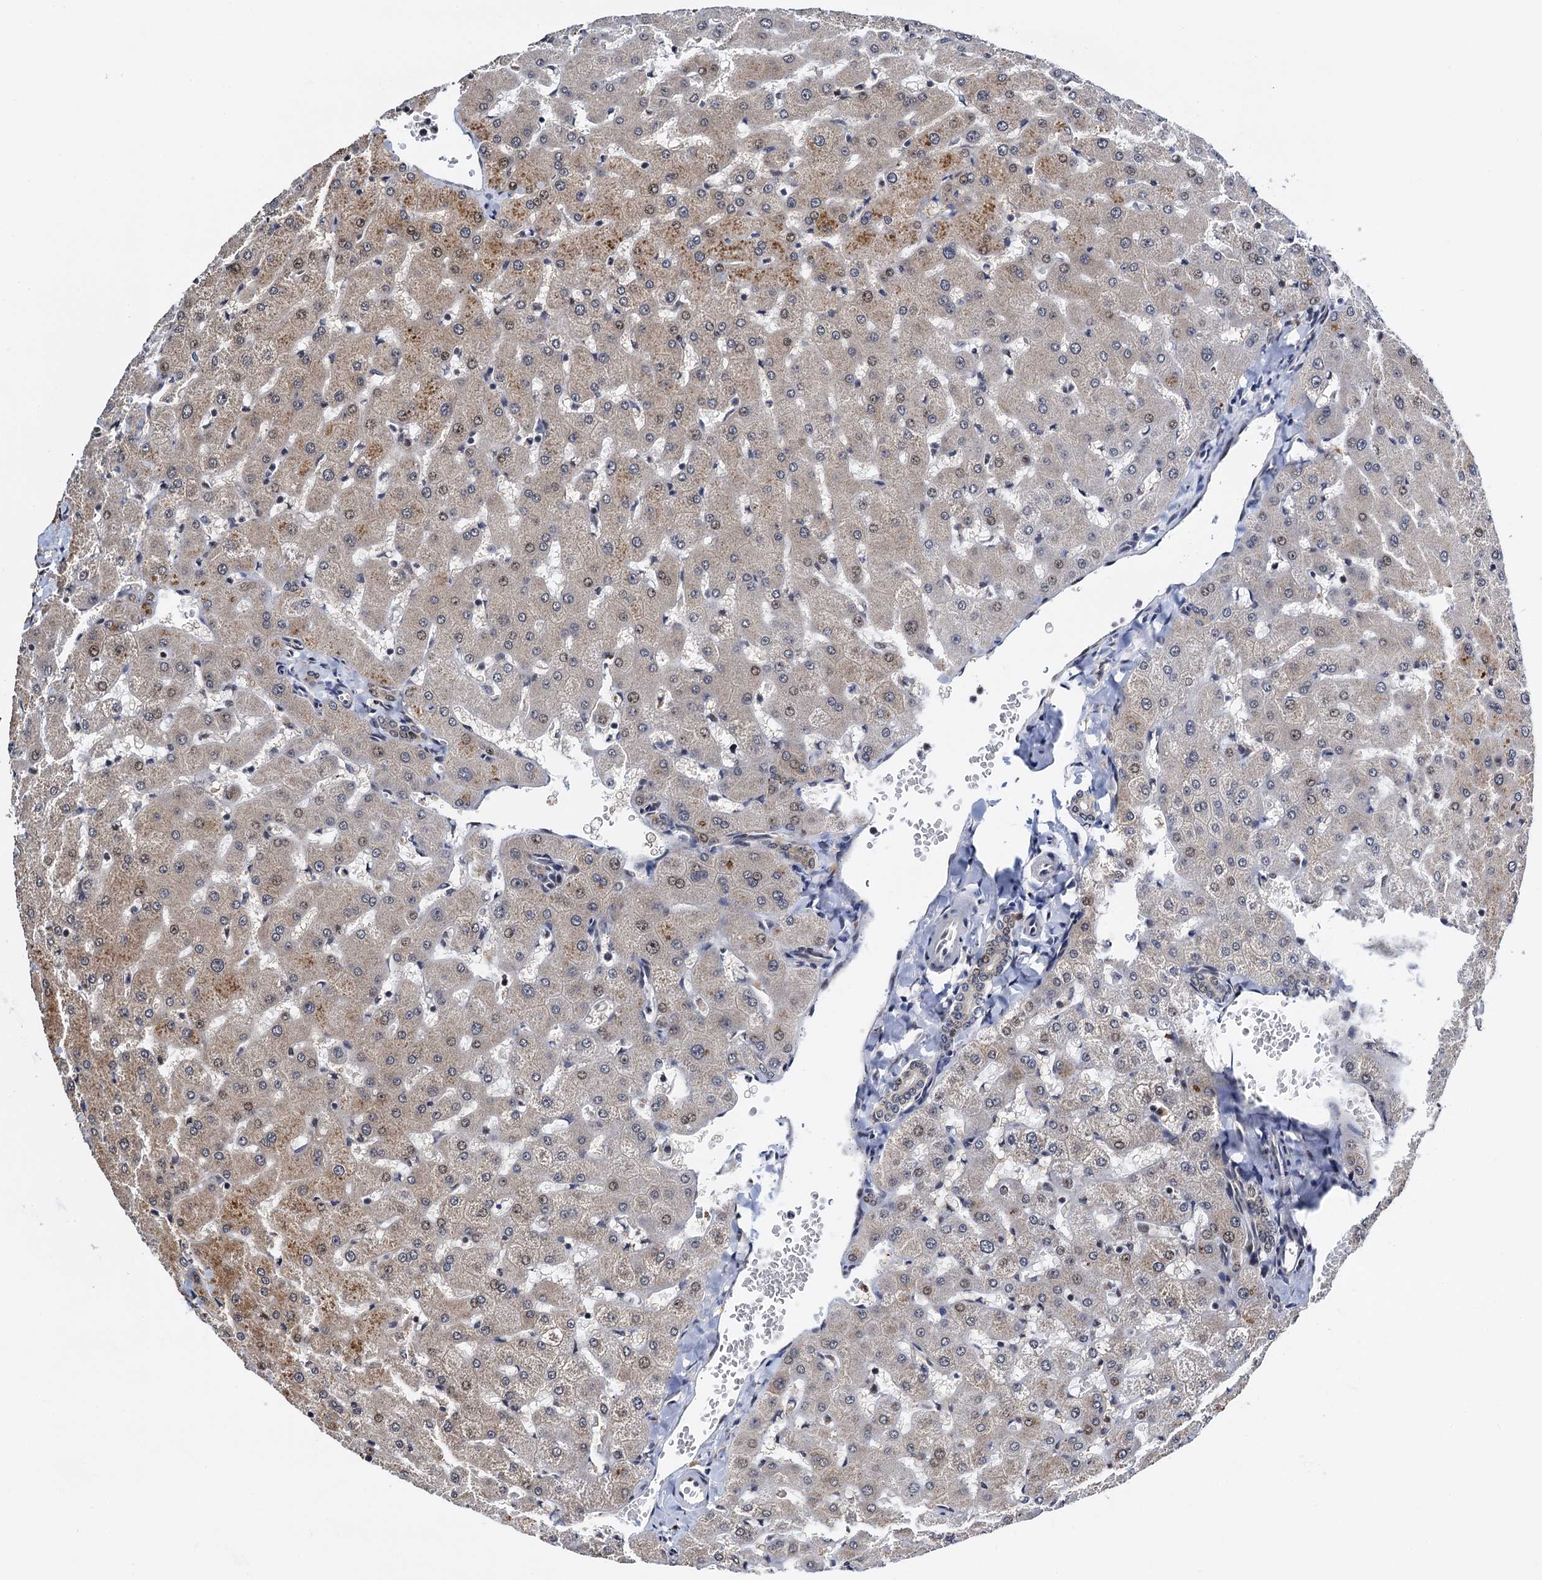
{"staining": {"intensity": "negative", "quantity": "none", "location": "none"}, "tissue": "liver", "cell_type": "Cholangiocytes", "image_type": "normal", "snomed": [{"axis": "morphology", "description": "Normal tissue, NOS"}, {"axis": "topography", "description": "Liver"}], "caption": "Unremarkable liver was stained to show a protein in brown. There is no significant staining in cholangiocytes. Brightfield microscopy of immunohistochemistry (IHC) stained with DAB (brown) and hematoxylin (blue), captured at high magnification.", "gene": "FAM222A", "patient": {"sex": "female", "age": 63}}